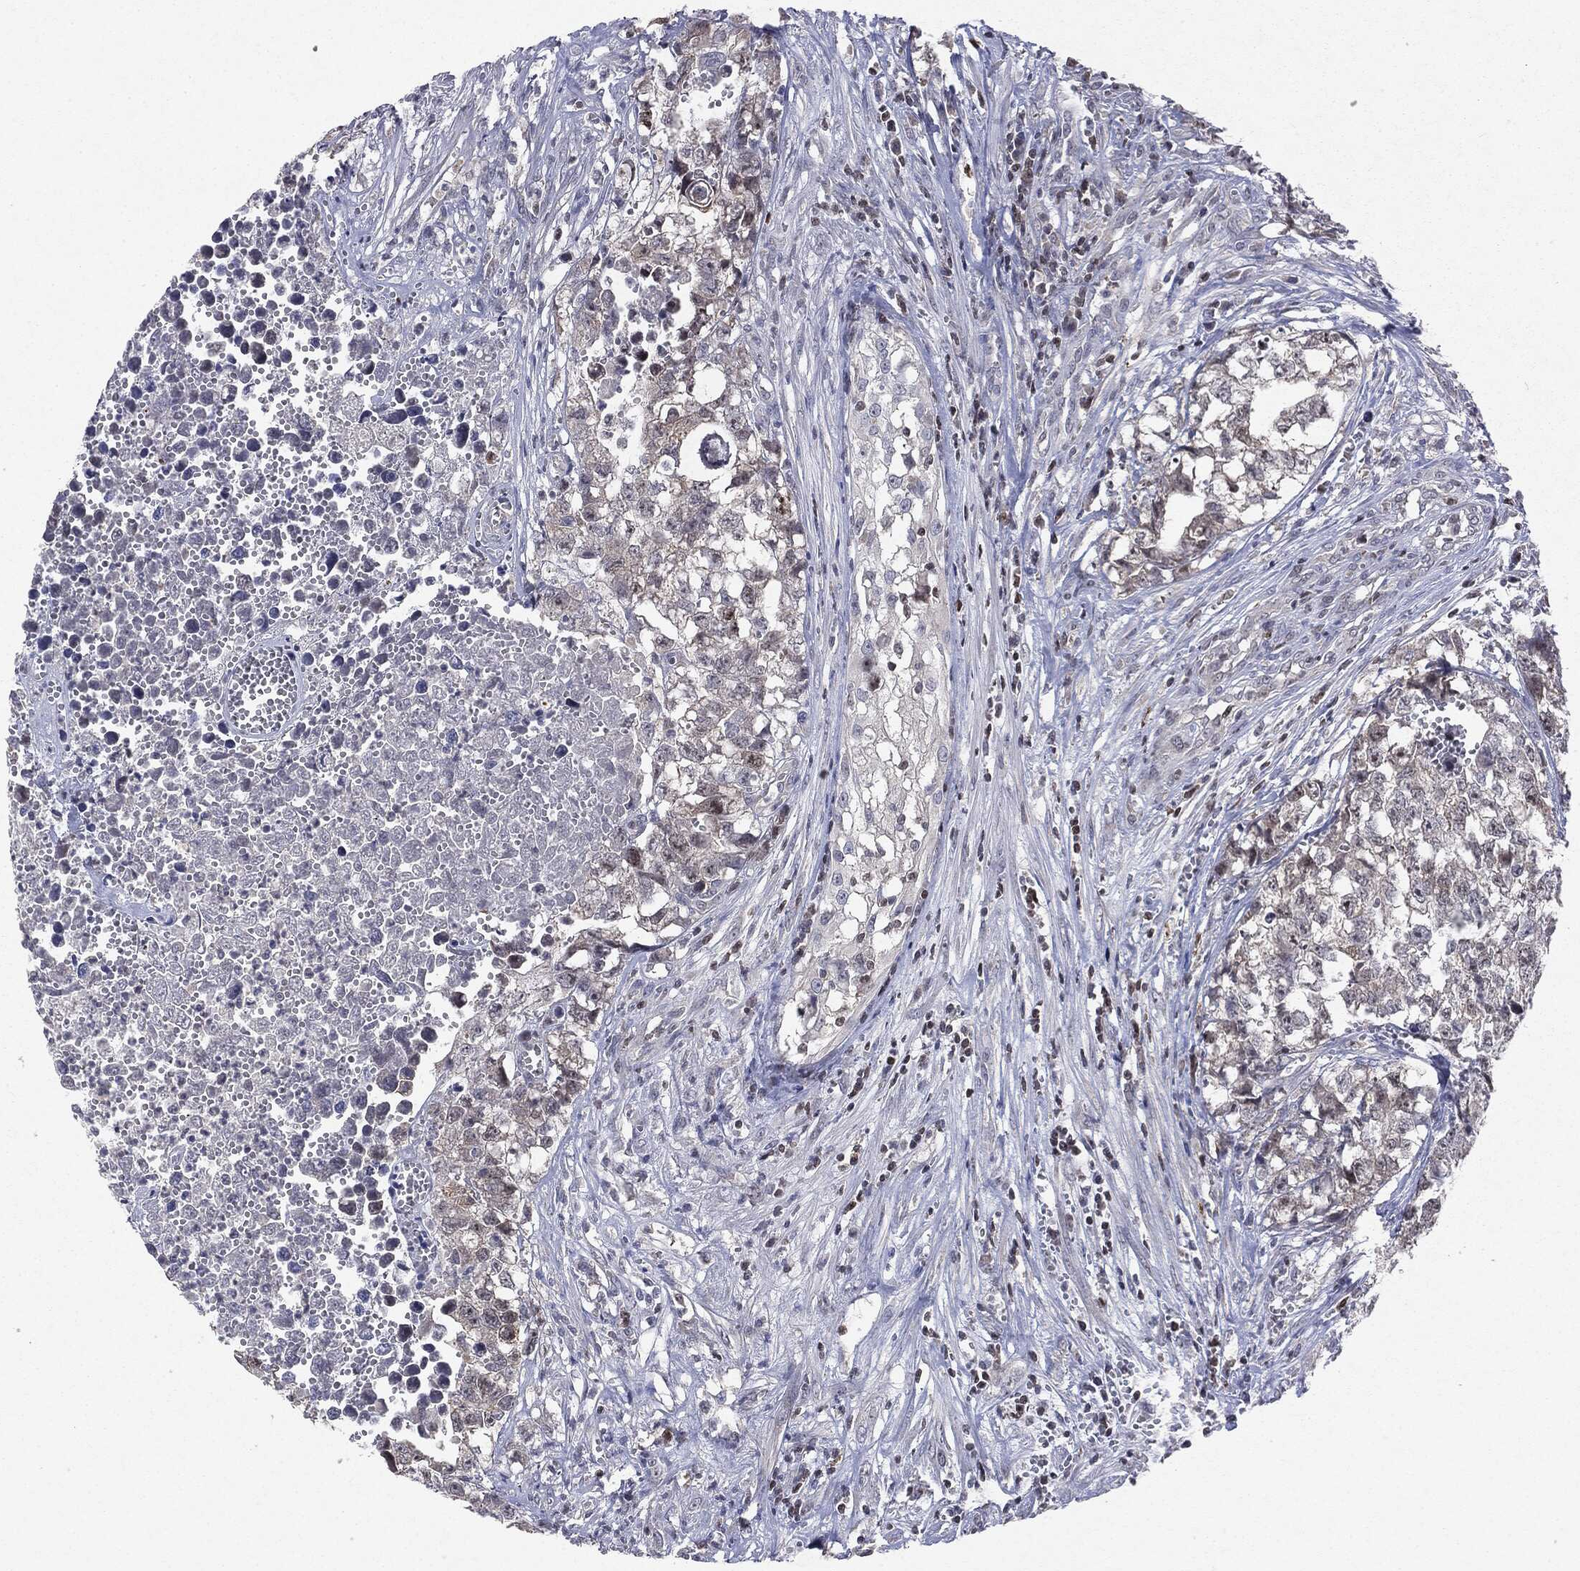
{"staining": {"intensity": "negative", "quantity": "none", "location": "none"}, "tissue": "testis cancer", "cell_type": "Tumor cells", "image_type": "cancer", "snomed": [{"axis": "morphology", "description": "Seminoma, NOS"}, {"axis": "morphology", "description": "Carcinoma, Embryonal, NOS"}, {"axis": "topography", "description": "Testis"}], "caption": "High magnification brightfield microscopy of testis seminoma stained with DAB (brown) and counterstained with hematoxylin (blue): tumor cells show no significant positivity.", "gene": "KIF2C", "patient": {"sex": "male", "age": 22}}